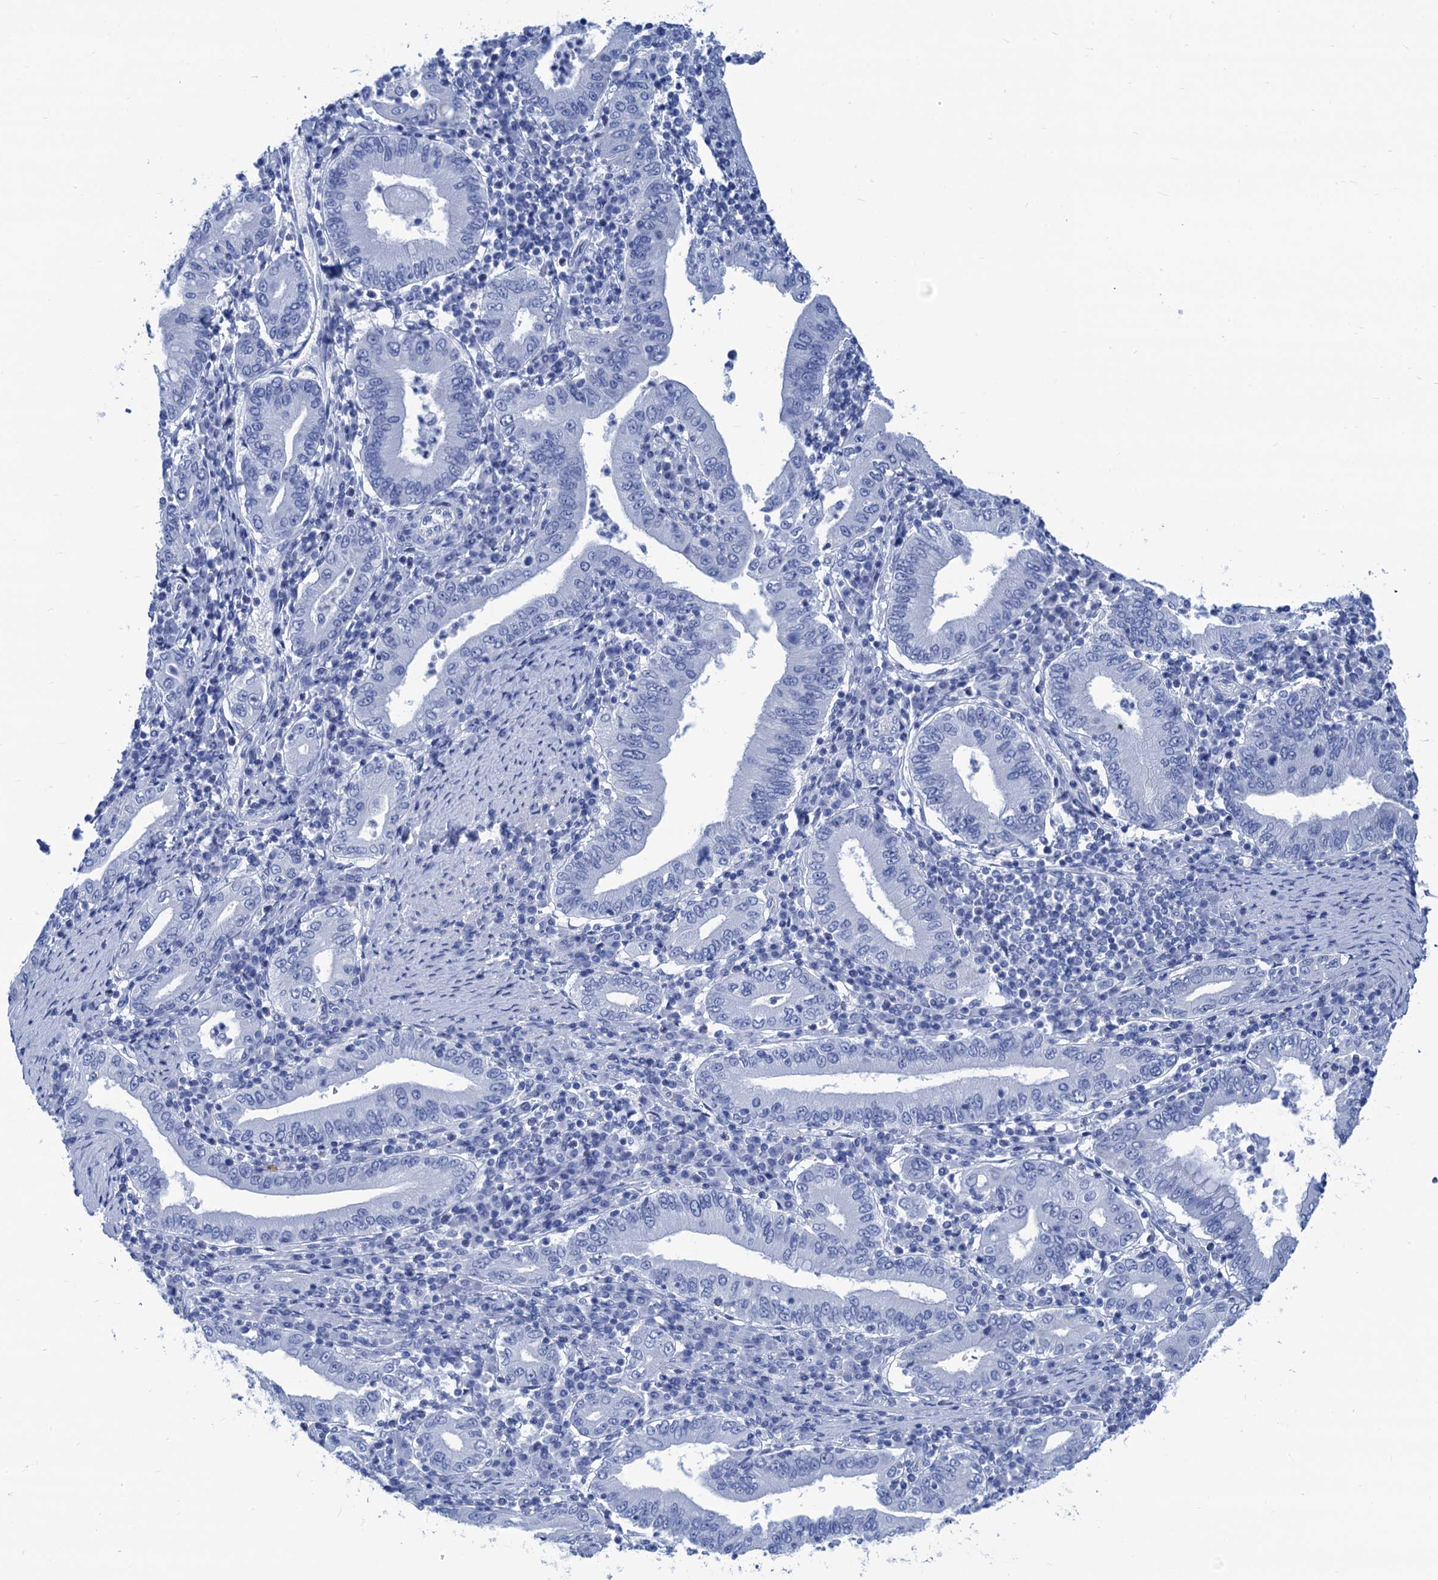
{"staining": {"intensity": "negative", "quantity": "none", "location": "none"}, "tissue": "stomach cancer", "cell_type": "Tumor cells", "image_type": "cancer", "snomed": [{"axis": "morphology", "description": "Normal tissue, NOS"}, {"axis": "morphology", "description": "Adenocarcinoma, NOS"}, {"axis": "topography", "description": "Esophagus"}, {"axis": "topography", "description": "Stomach, upper"}, {"axis": "topography", "description": "Peripheral nerve tissue"}], "caption": "IHC histopathology image of neoplastic tissue: human adenocarcinoma (stomach) stained with DAB (3,3'-diaminobenzidine) displays no significant protein expression in tumor cells.", "gene": "CABYR", "patient": {"sex": "male", "age": 62}}